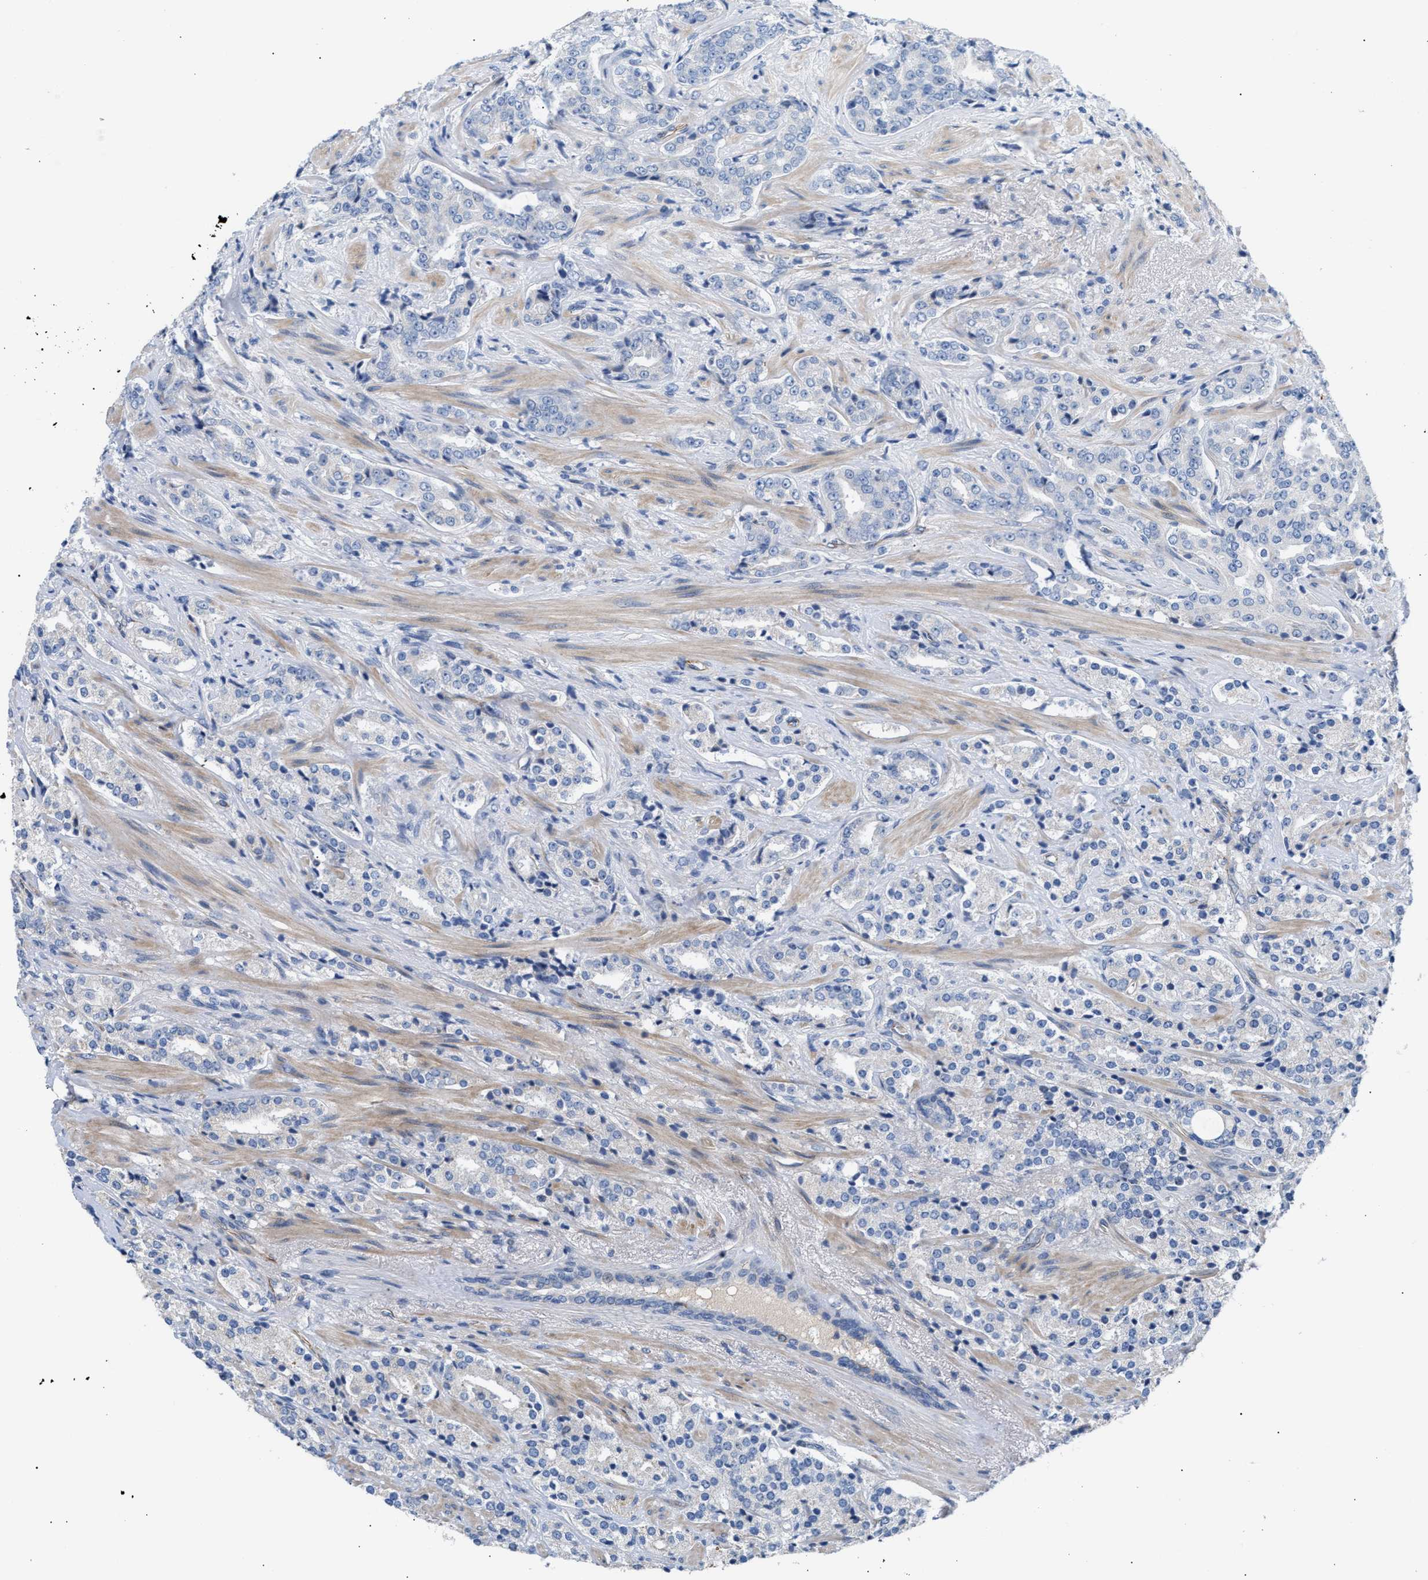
{"staining": {"intensity": "negative", "quantity": "none", "location": "none"}, "tissue": "prostate cancer", "cell_type": "Tumor cells", "image_type": "cancer", "snomed": [{"axis": "morphology", "description": "Adenocarcinoma, High grade"}, {"axis": "topography", "description": "Prostate"}], "caption": "Immunohistochemistry (IHC) of prostate high-grade adenocarcinoma shows no staining in tumor cells. (Stains: DAB (3,3'-diaminobenzidine) immunohistochemistry (IHC) with hematoxylin counter stain, Microscopy: brightfield microscopy at high magnification).", "gene": "TFPI", "patient": {"sex": "male", "age": 71}}